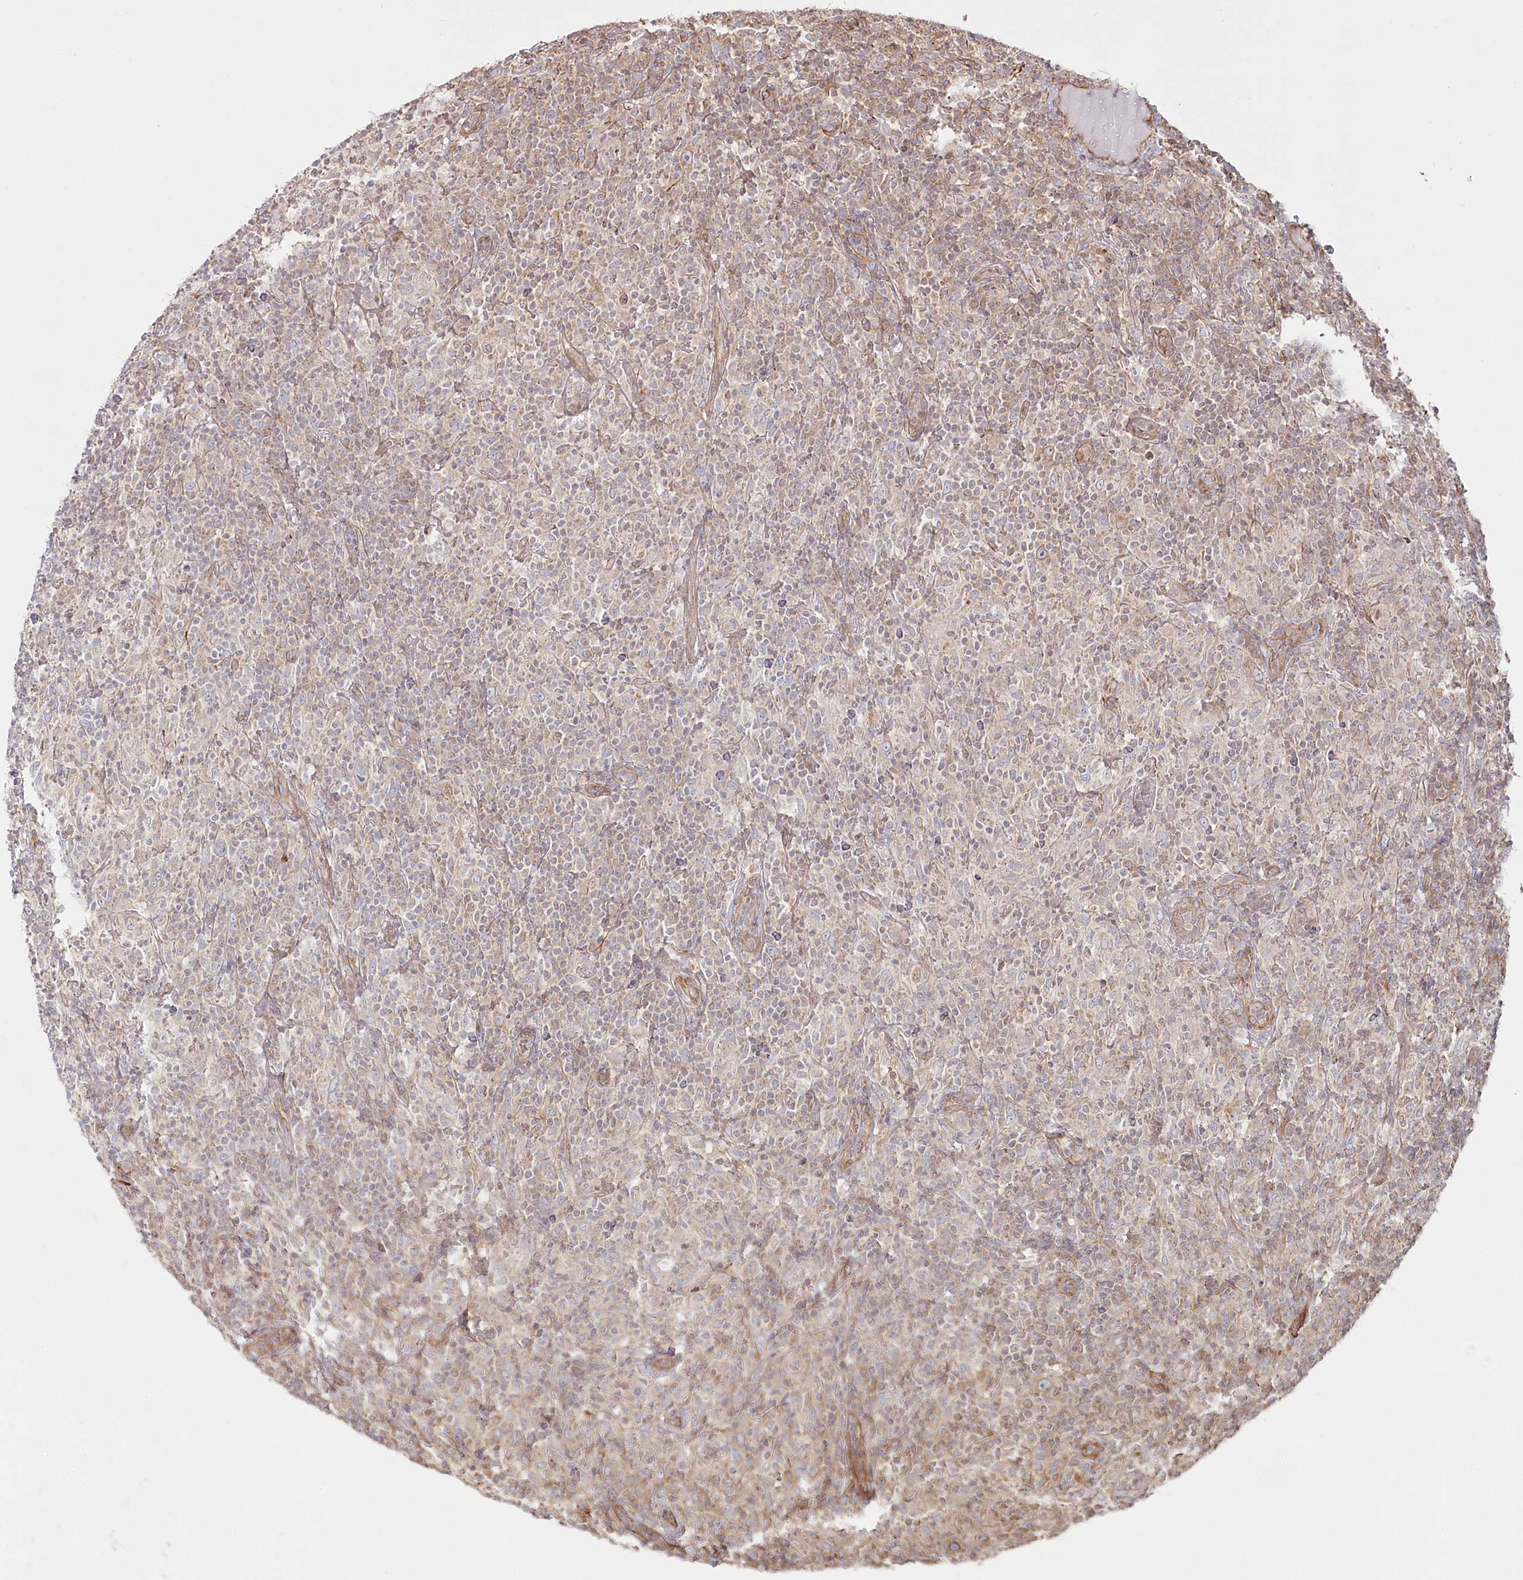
{"staining": {"intensity": "weak", "quantity": "<25%", "location": "cytoplasmic/membranous"}, "tissue": "lymphoma", "cell_type": "Tumor cells", "image_type": "cancer", "snomed": [{"axis": "morphology", "description": "Hodgkin's disease, NOS"}, {"axis": "topography", "description": "Lymph node"}], "caption": "The micrograph displays no significant positivity in tumor cells of lymphoma.", "gene": "TTC1", "patient": {"sex": "male", "age": 70}}